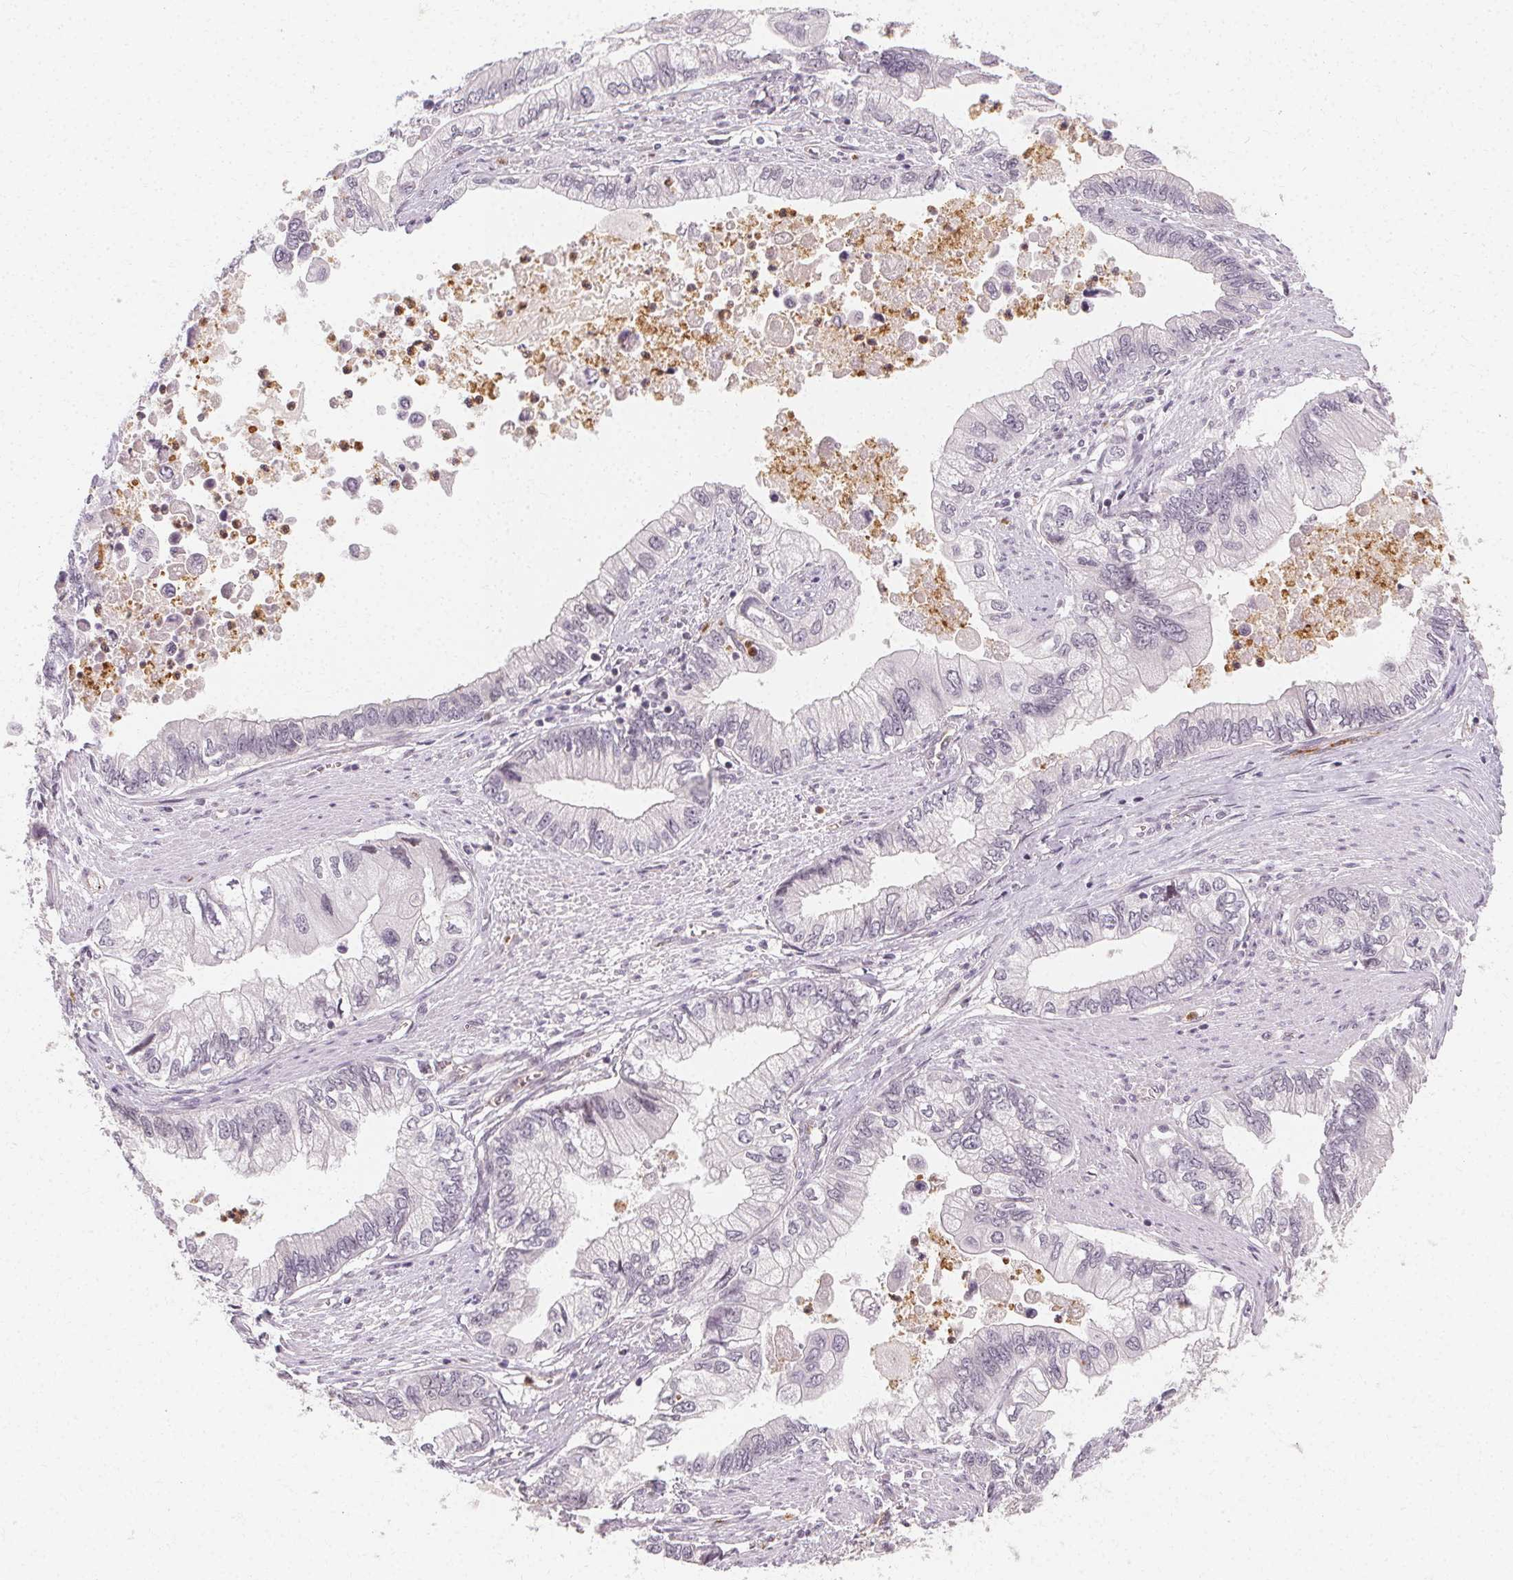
{"staining": {"intensity": "negative", "quantity": "none", "location": "none"}, "tissue": "stomach cancer", "cell_type": "Tumor cells", "image_type": "cancer", "snomed": [{"axis": "morphology", "description": "Adenocarcinoma, NOS"}, {"axis": "topography", "description": "Pancreas"}, {"axis": "topography", "description": "Stomach, upper"}], "caption": "IHC image of neoplastic tissue: human stomach cancer stained with DAB demonstrates no significant protein positivity in tumor cells.", "gene": "CLCNKB", "patient": {"sex": "male", "age": 77}}